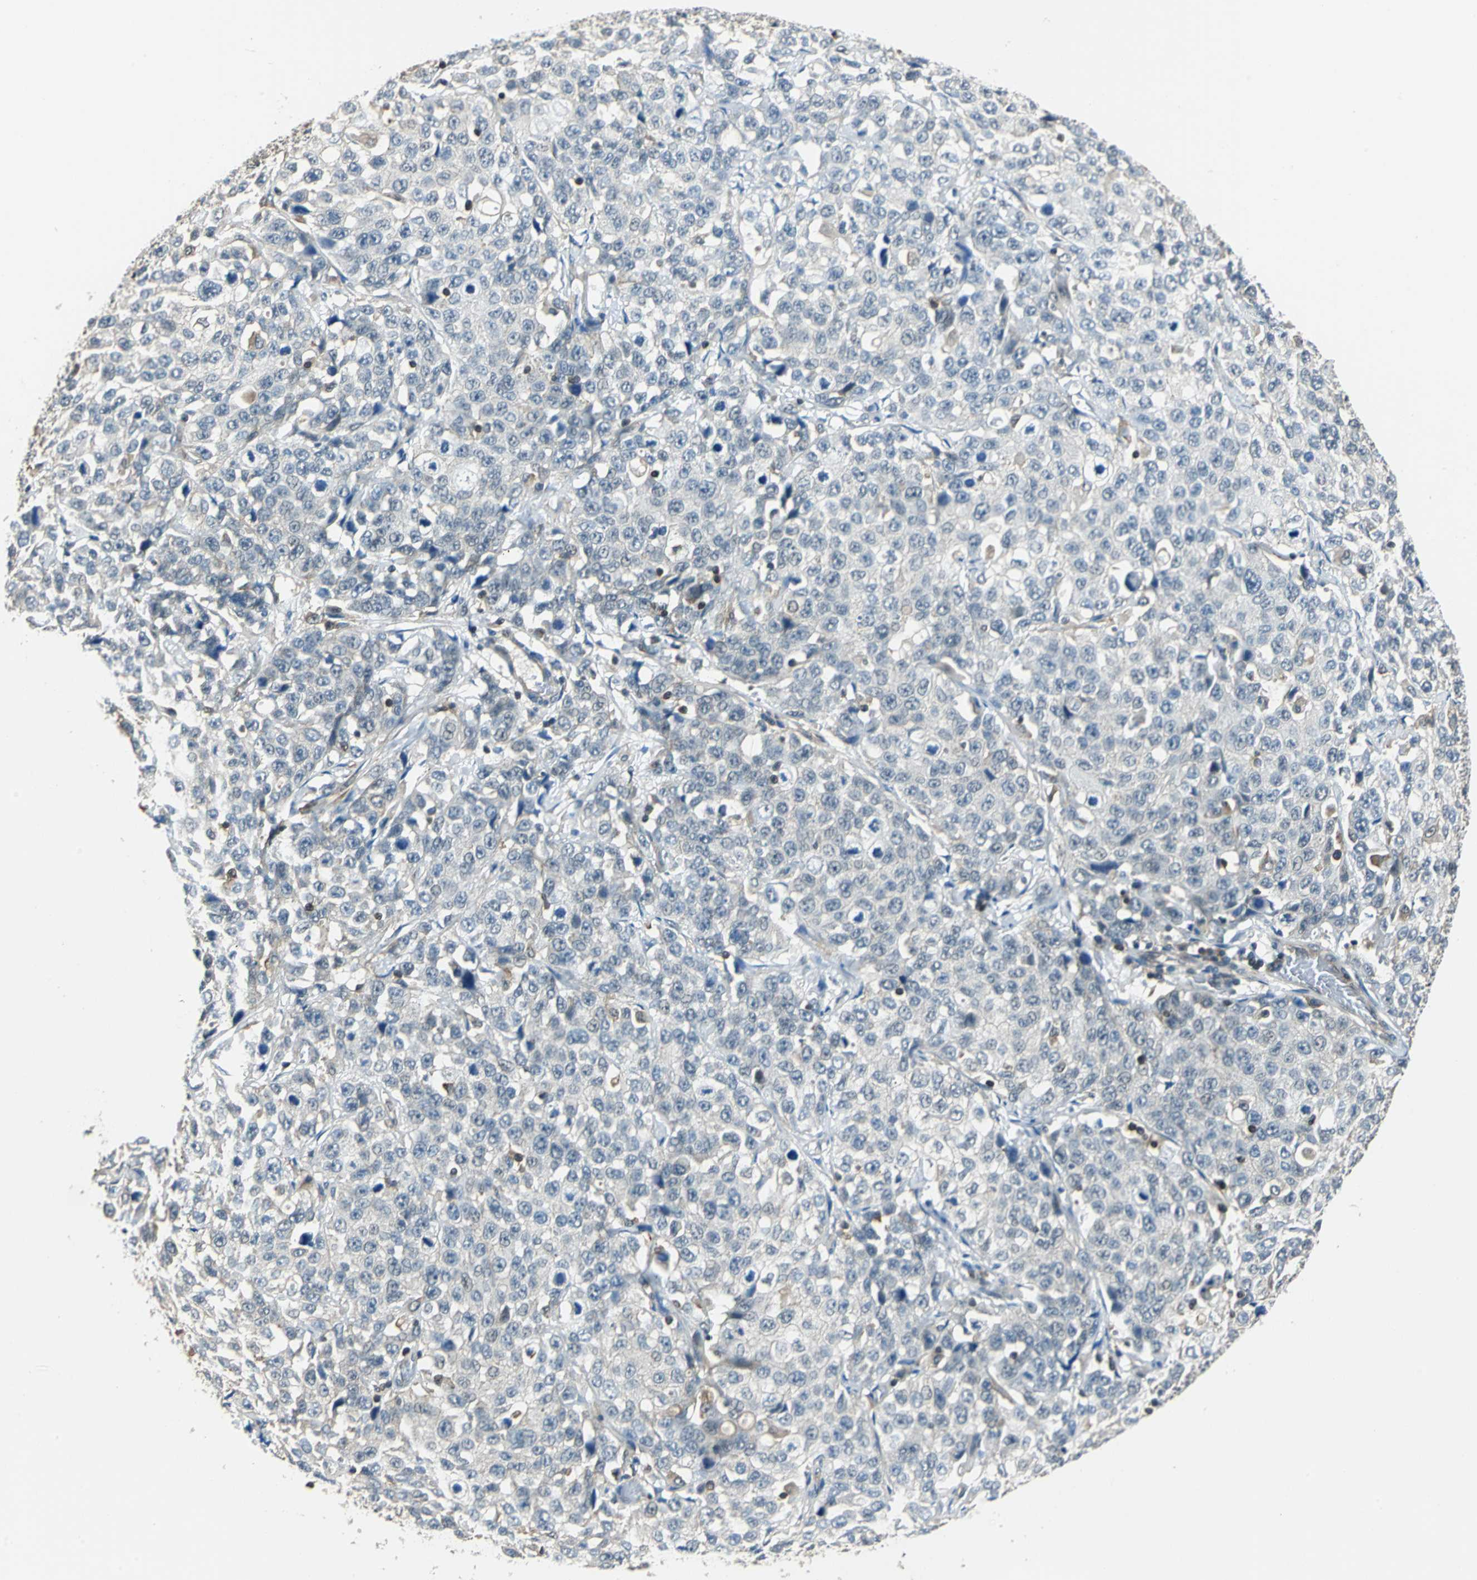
{"staining": {"intensity": "negative", "quantity": "none", "location": "none"}, "tissue": "stomach cancer", "cell_type": "Tumor cells", "image_type": "cancer", "snomed": [{"axis": "morphology", "description": "Normal tissue, NOS"}, {"axis": "morphology", "description": "Adenocarcinoma, NOS"}, {"axis": "topography", "description": "Stomach"}], "caption": "Immunohistochemistry (IHC) micrograph of stomach adenocarcinoma stained for a protein (brown), which shows no positivity in tumor cells.", "gene": "ARPC3", "patient": {"sex": "male", "age": 48}}